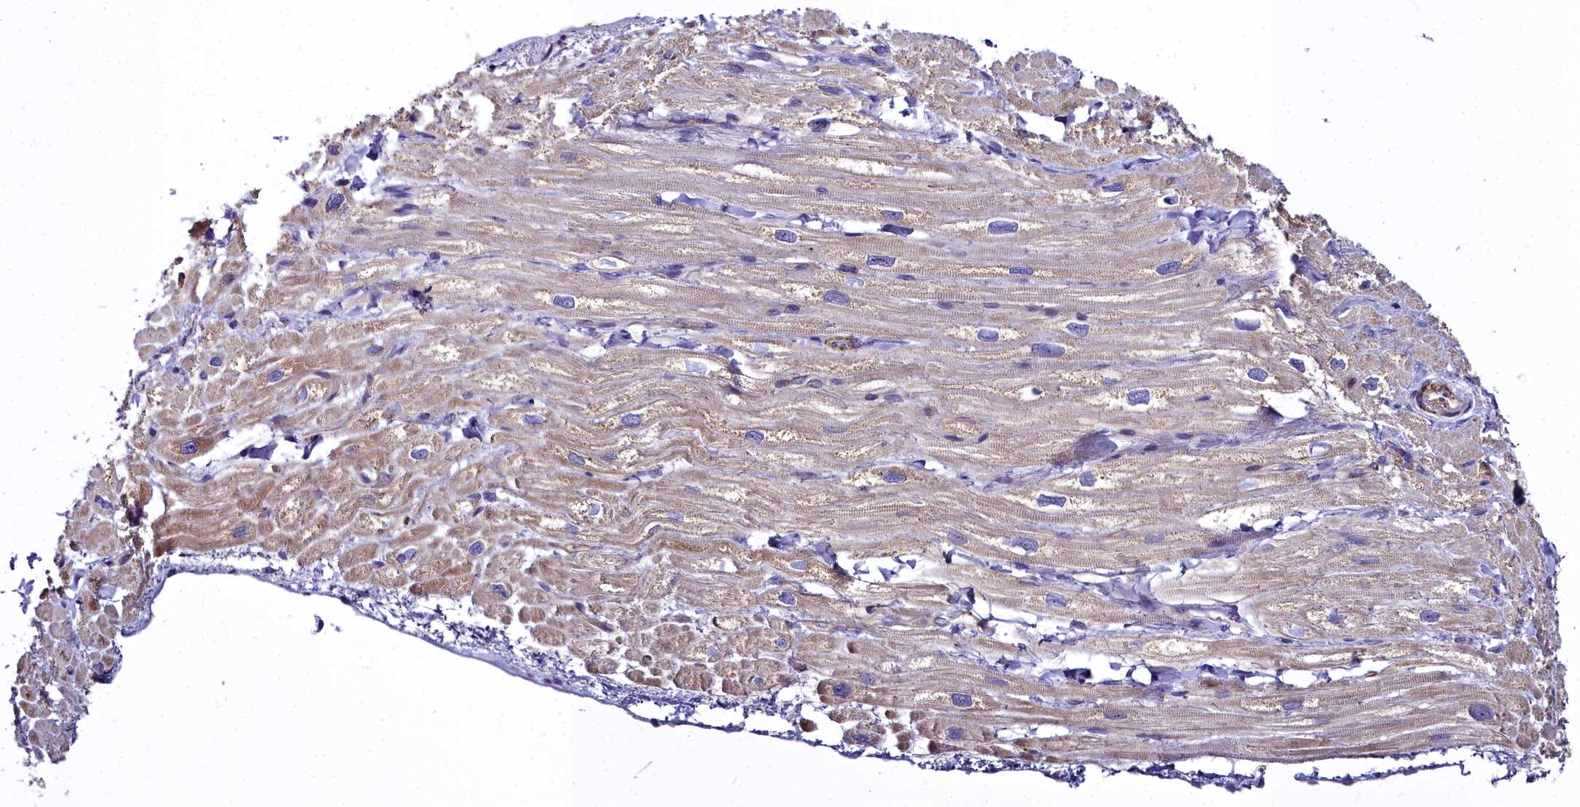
{"staining": {"intensity": "weak", "quantity": "25%-75%", "location": "cytoplasmic/membranous"}, "tissue": "heart muscle", "cell_type": "Cardiomyocytes", "image_type": "normal", "snomed": [{"axis": "morphology", "description": "Normal tissue, NOS"}, {"axis": "topography", "description": "Heart"}], "caption": "Immunohistochemical staining of unremarkable human heart muscle reveals 25%-75% levels of weak cytoplasmic/membranous protein expression in about 25%-75% of cardiomyocytes.", "gene": "FADS3", "patient": {"sex": "male", "age": 65}}